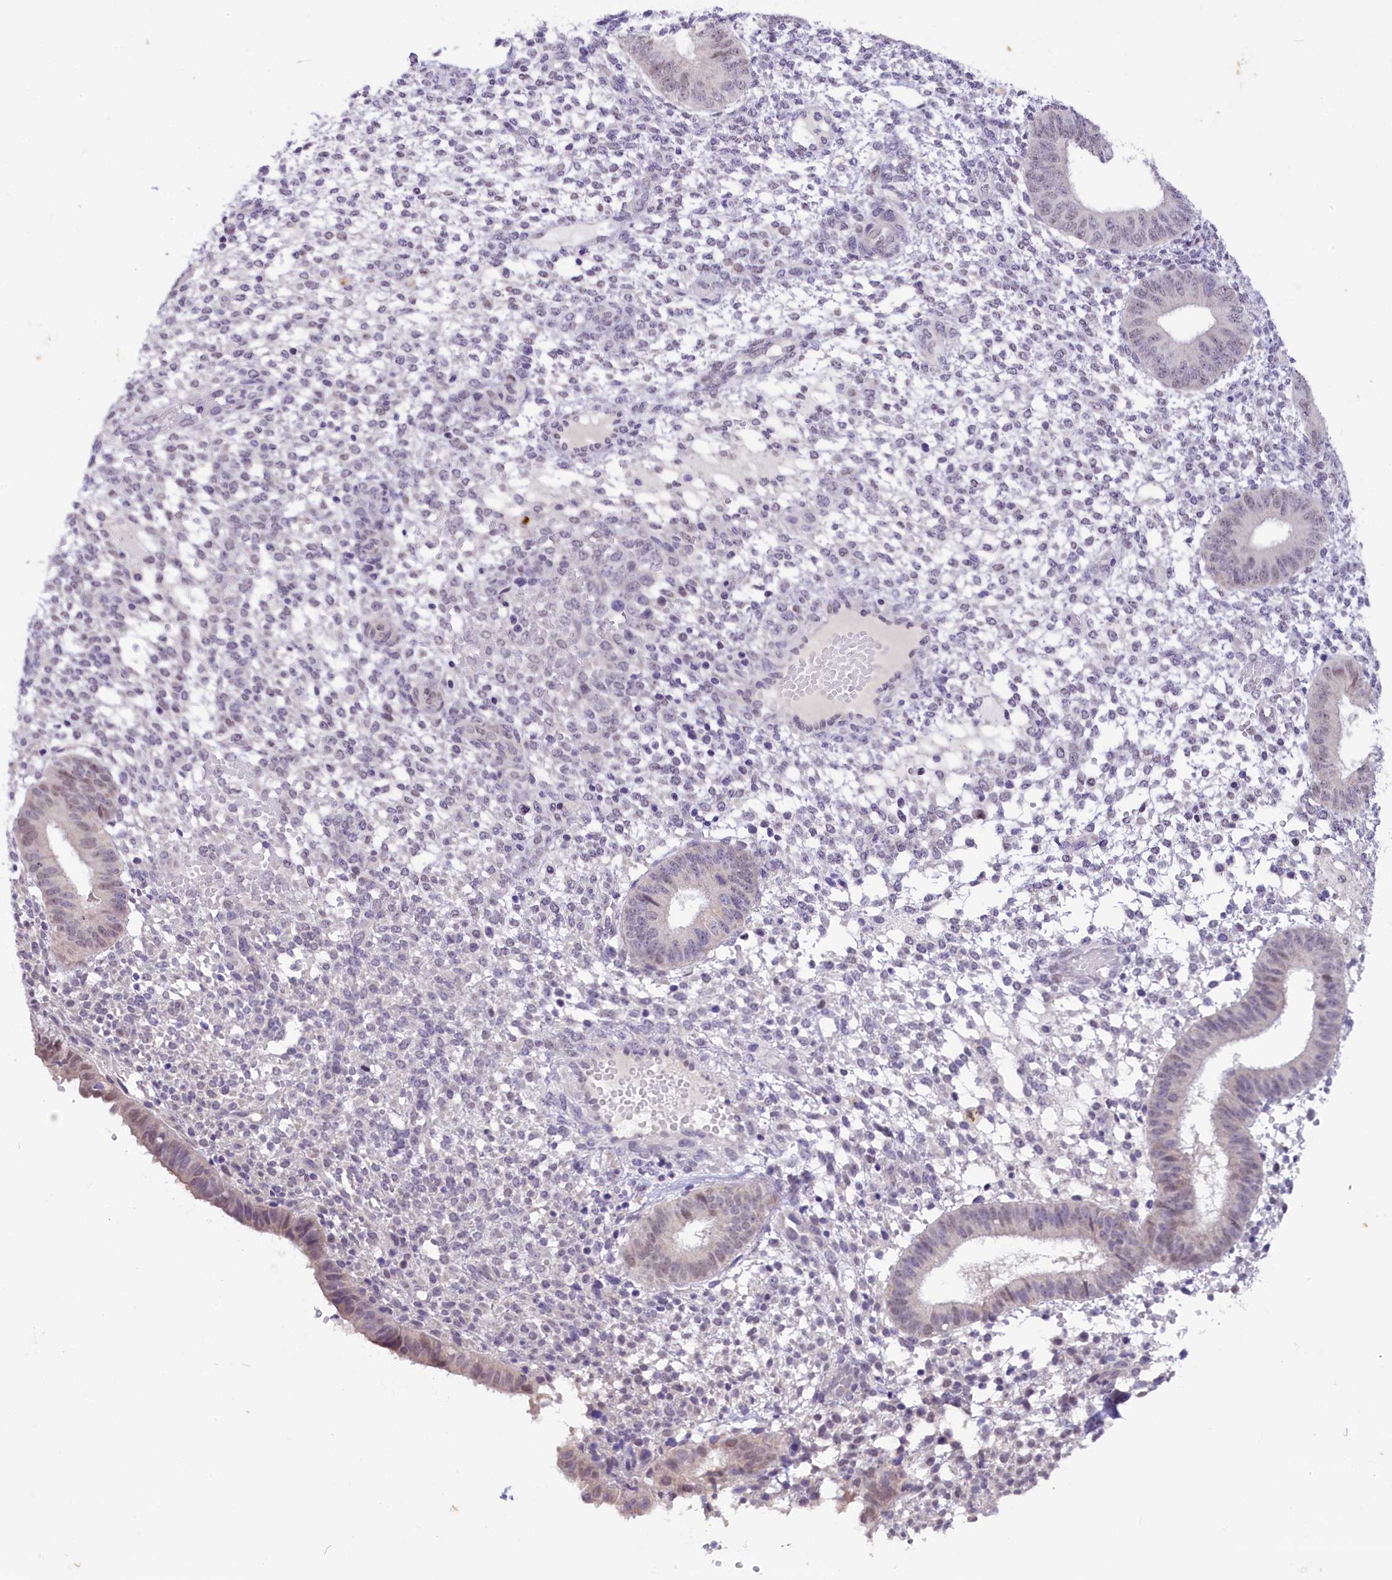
{"staining": {"intensity": "negative", "quantity": "none", "location": "none"}, "tissue": "endometrium", "cell_type": "Cells in endometrial stroma", "image_type": "normal", "snomed": [{"axis": "morphology", "description": "Normal tissue, NOS"}, {"axis": "topography", "description": "Endometrium"}], "caption": "Immunohistochemical staining of benign endometrium shows no significant expression in cells in endometrial stroma. Brightfield microscopy of IHC stained with DAB (brown) and hematoxylin (blue), captured at high magnification.", "gene": "OSGEP", "patient": {"sex": "female", "age": 49}}